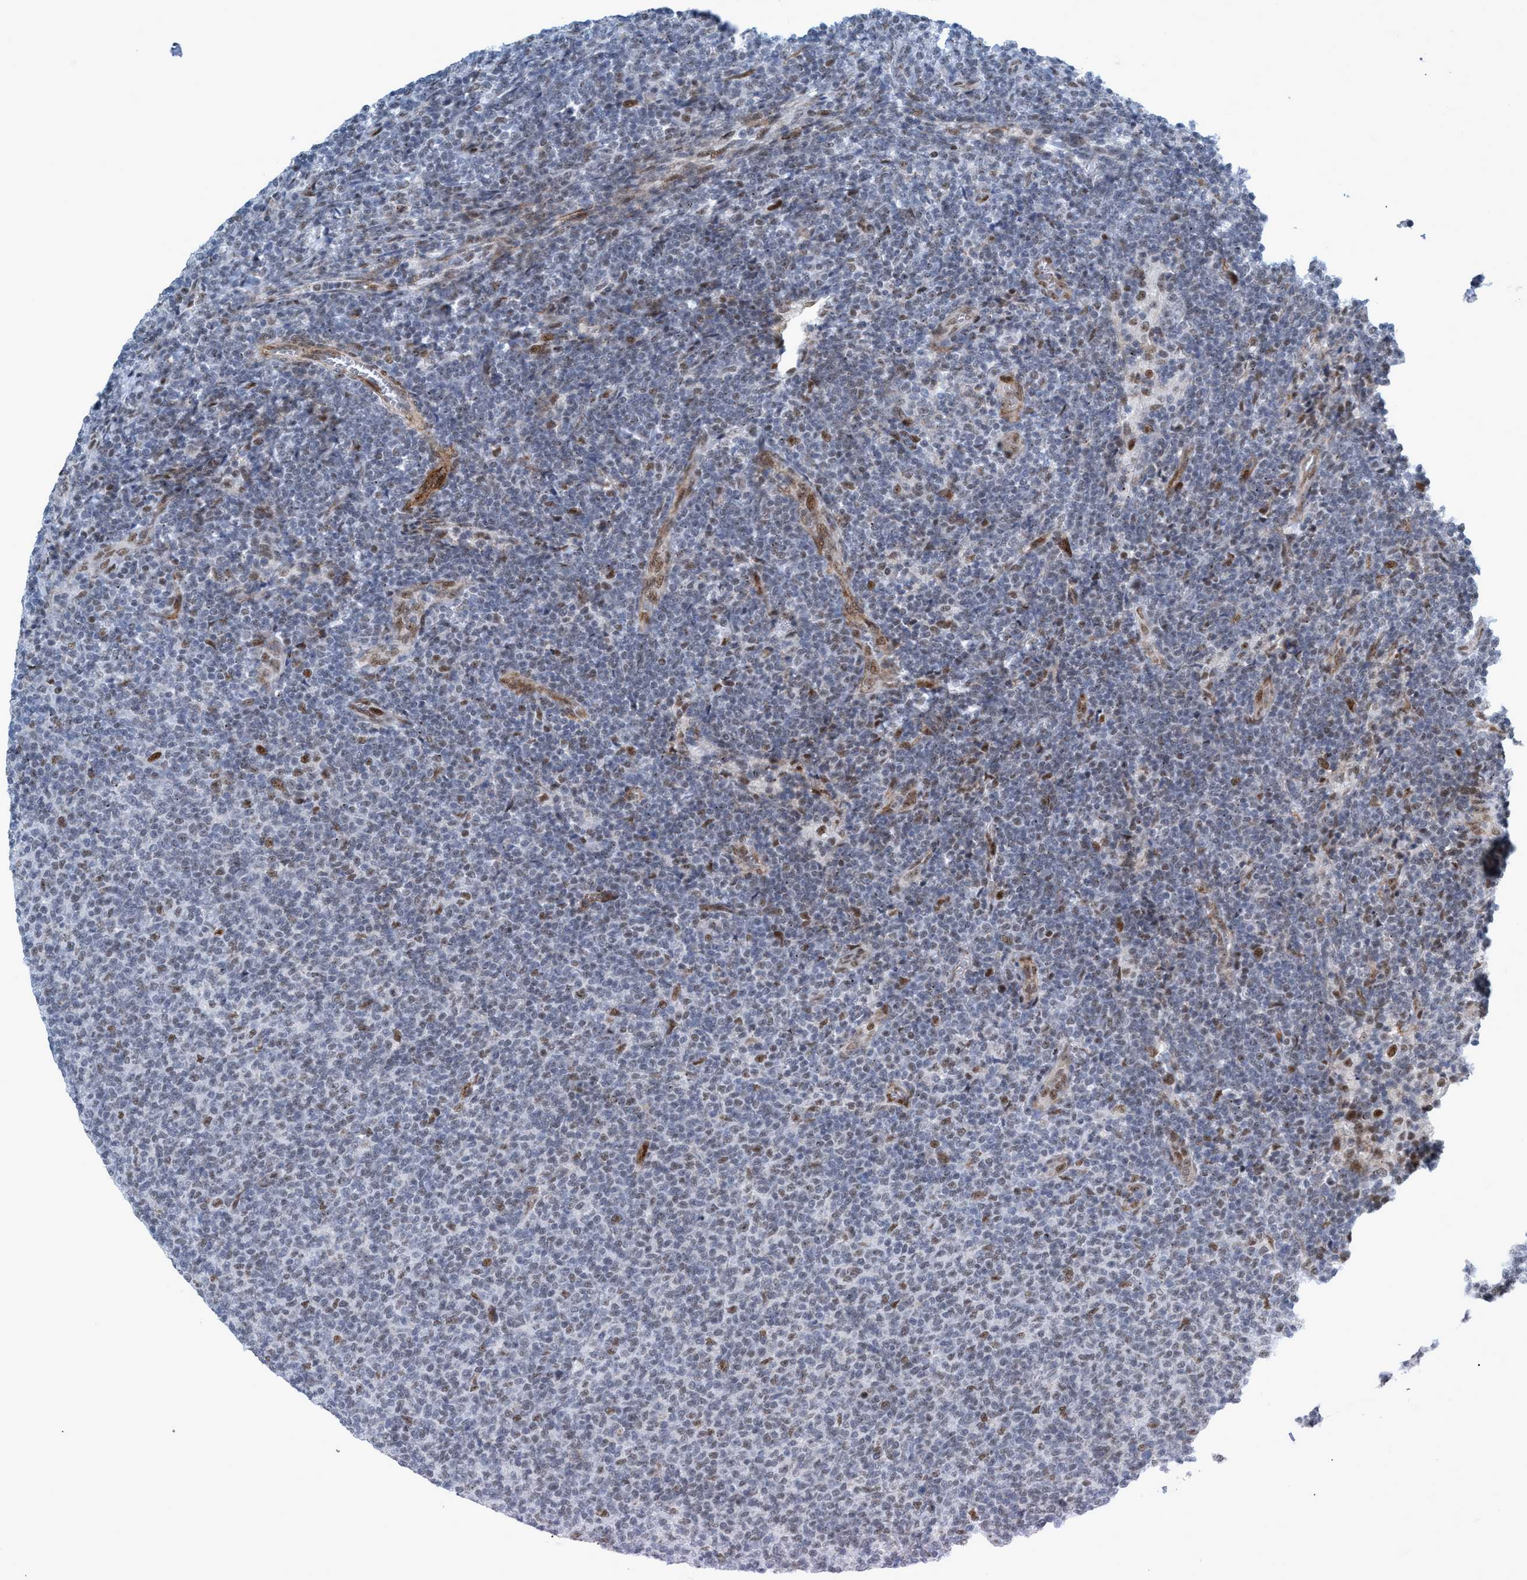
{"staining": {"intensity": "moderate", "quantity": "<25%", "location": "nuclear"}, "tissue": "lymphoma", "cell_type": "Tumor cells", "image_type": "cancer", "snomed": [{"axis": "morphology", "description": "Malignant lymphoma, non-Hodgkin's type, Low grade"}, {"axis": "topography", "description": "Lymph node"}], "caption": "Immunohistochemical staining of malignant lymphoma, non-Hodgkin's type (low-grade) displays low levels of moderate nuclear staining in about <25% of tumor cells. (Stains: DAB in brown, nuclei in blue, Microscopy: brightfield microscopy at high magnification).", "gene": "CWC27", "patient": {"sex": "male", "age": 66}}